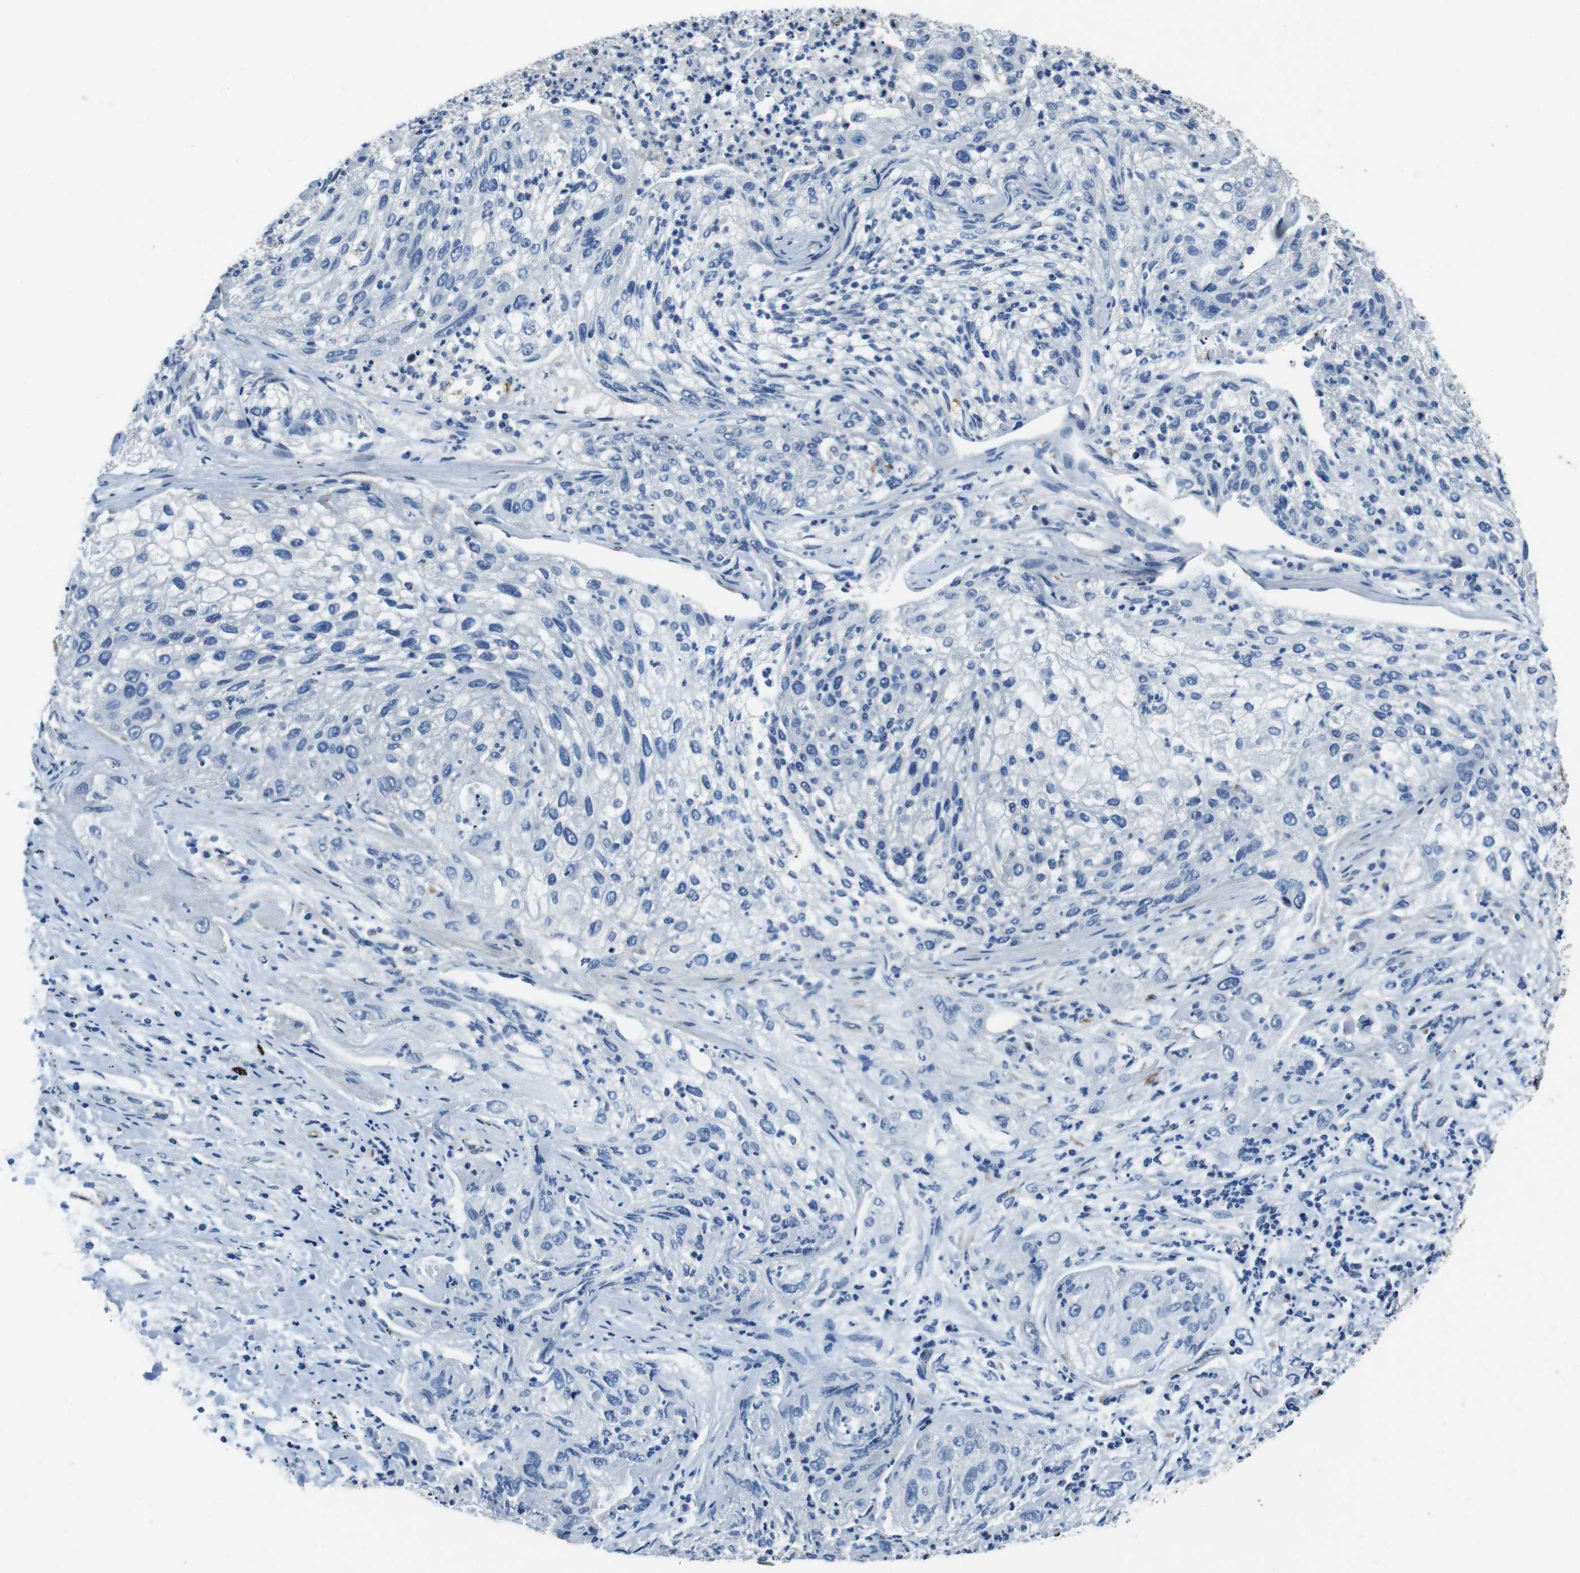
{"staining": {"intensity": "negative", "quantity": "none", "location": "none"}, "tissue": "lung cancer", "cell_type": "Tumor cells", "image_type": "cancer", "snomed": [{"axis": "morphology", "description": "Inflammation, NOS"}, {"axis": "morphology", "description": "Squamous cell carcinoma, NOS"}, {"axis": "topography", "description": "Lymph node"}, {"axis": "topography", "description": "Soft tissue"}, {"axis": "topography", "description": "Lung"}], "caption": "Immunohistochemical staining of lung cancer (squamous cell carcinoma) reveals no significant expression in tumor cells. (DAB (3,3'-diaminobenzidine) immunohistochemistry (IHC) with hematoxylin counter stain).", "gene": "LRRC49", "patient": {"sex": "male", "age": 66}}